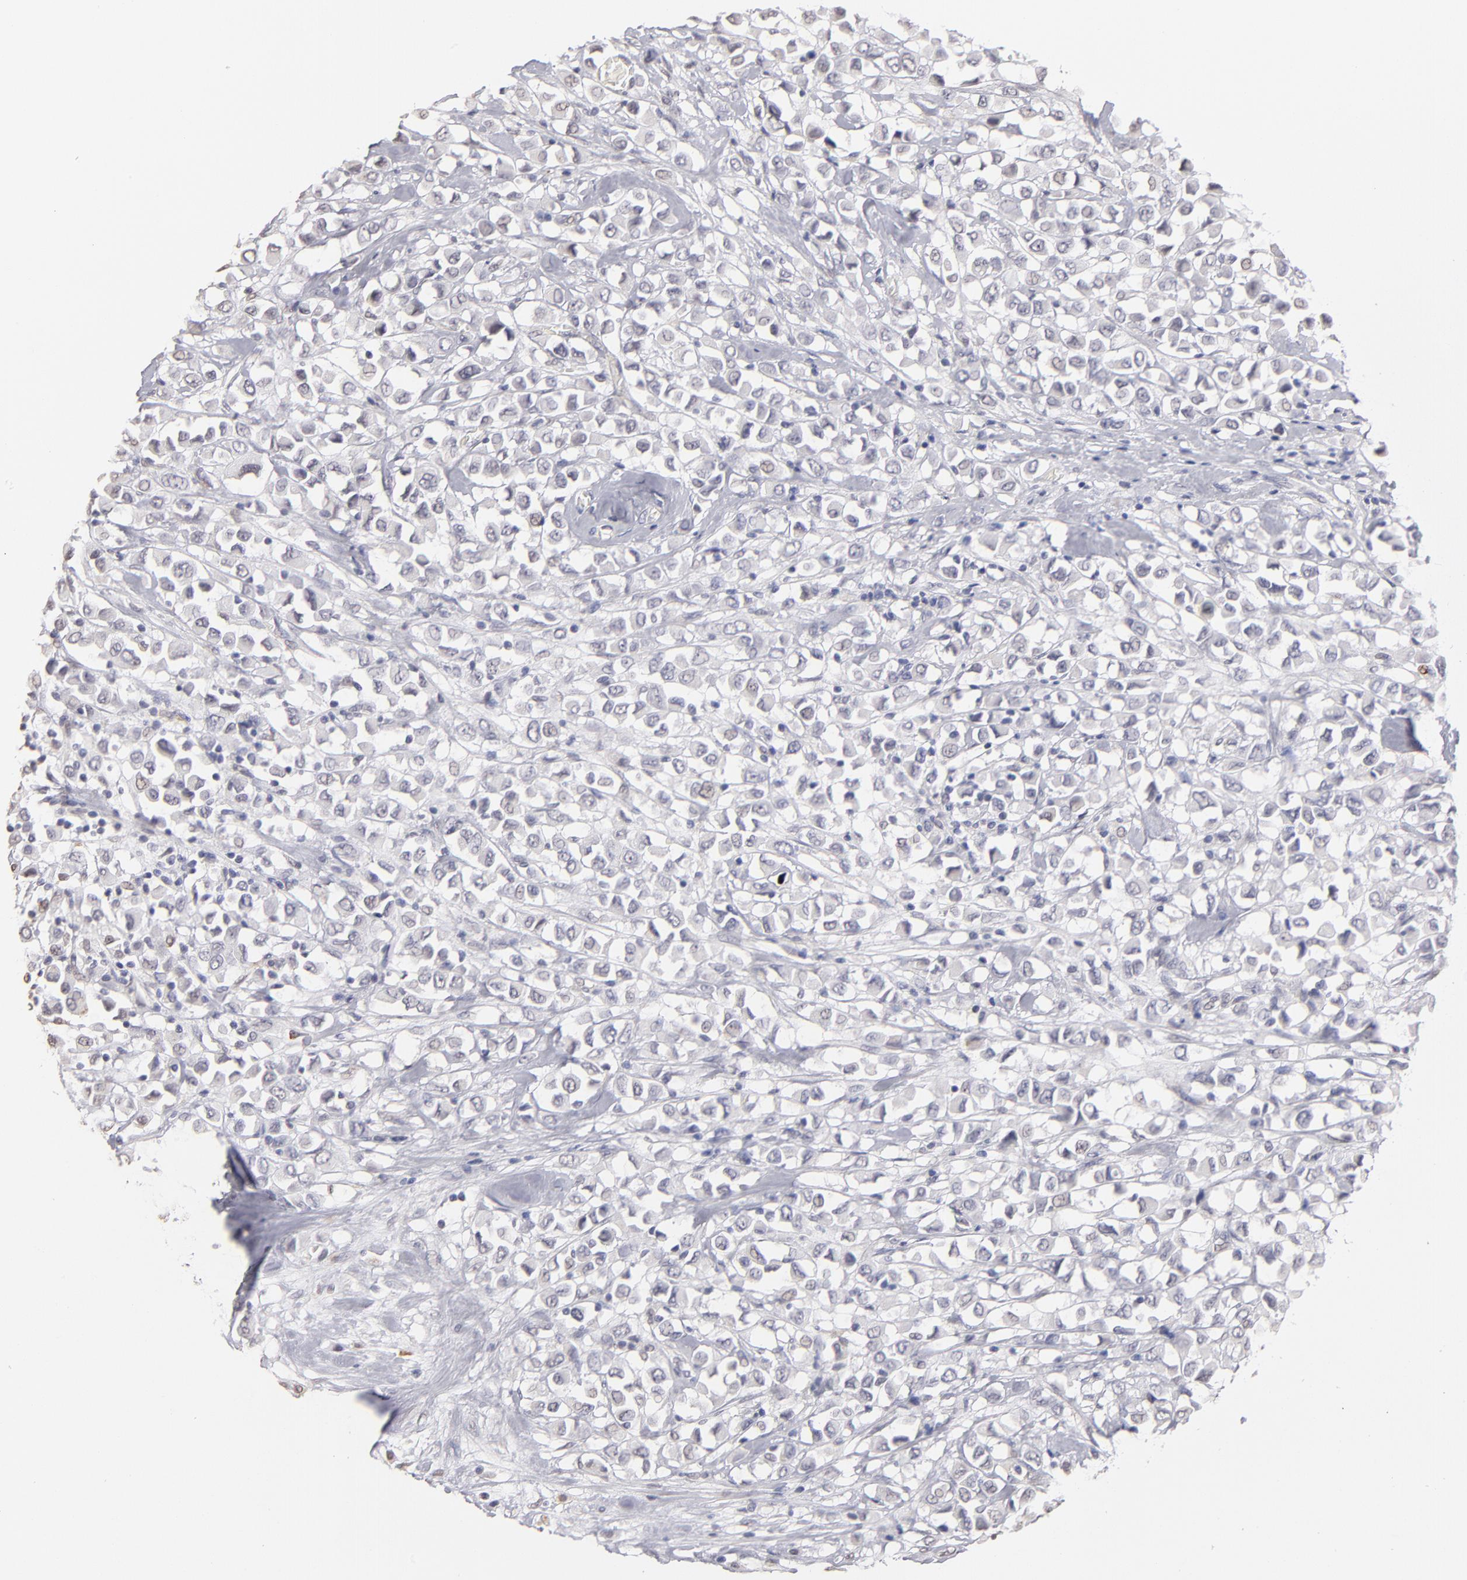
{"staining": {"intensity": "negative", "quantity": "none", "location": "none"}, "tissue": "breast cancer", "cell_type": "Tumor cells", "image_type": "cancer", "snomed": [{"axis": "morphology", "description": "Duct carcinoma"}, {"axis": "topography", "description": "Breast"}], "caption": "High magnification brightfield microscopy of invasive ductal carcinoma (breast) stained with DAB (brown) and counterstained with hematoxylin (blue): tumor cells show no significant positivity.", "gene": "MGAM", "patient": {"sex": "female", "age": 61}}